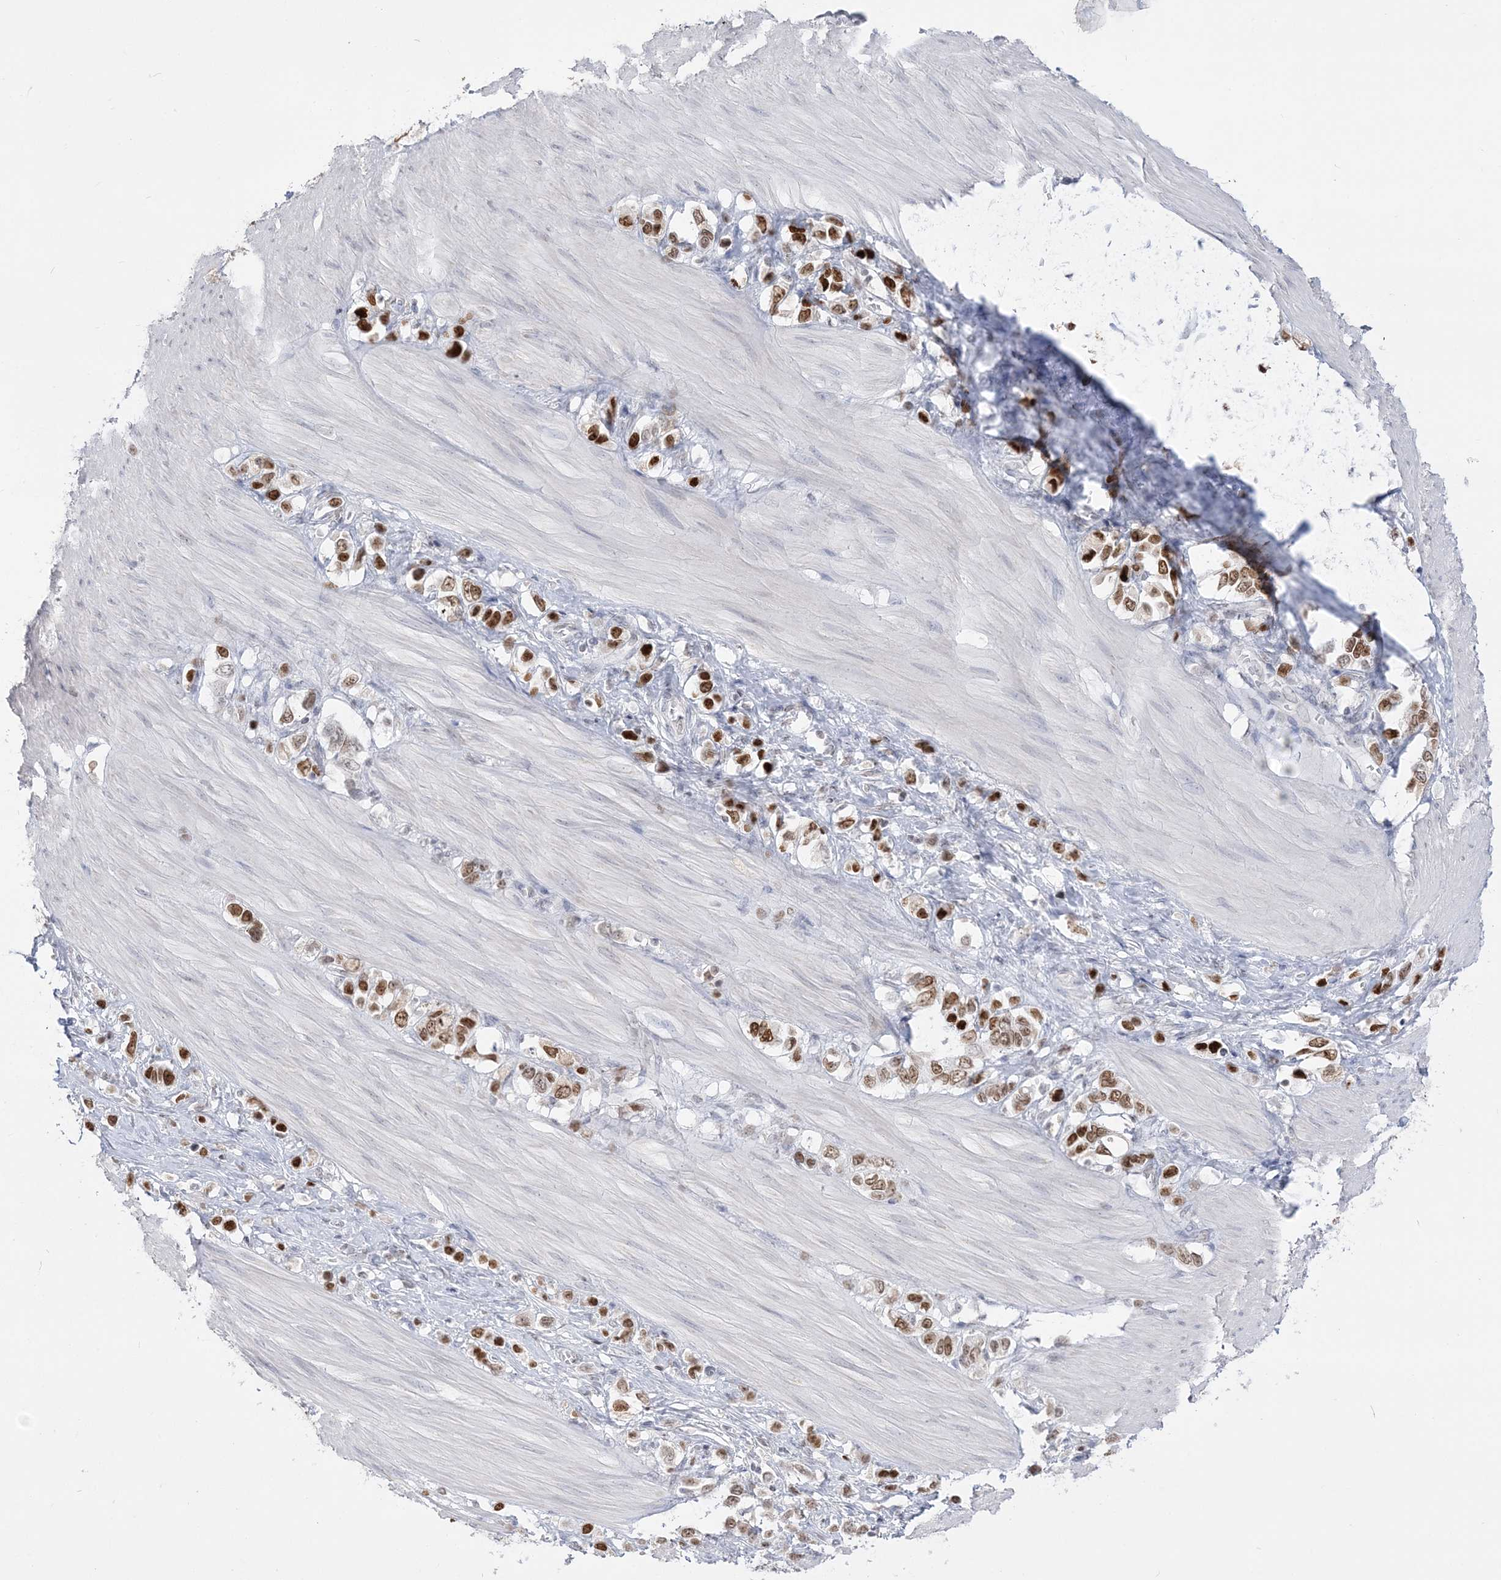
{"staining": {"intensity": "strong", "quantity": "25%-75%", "location": "nuclear"}, "tissue": "stomach cancer", "cell_type": "Tumor cells", "image_type": "cancer", "snomed": [{"axis": "morphology", "description": "Adenocarcinoma, NOS"}, {"axis": "topography", "description": "Stomach"}], "caption": "A brown stain labels strong nuclear staining of a protein in stomach cancer tumor cells.", "gene": "DDX21", "patient": {"sex": "female", "age": 65}}